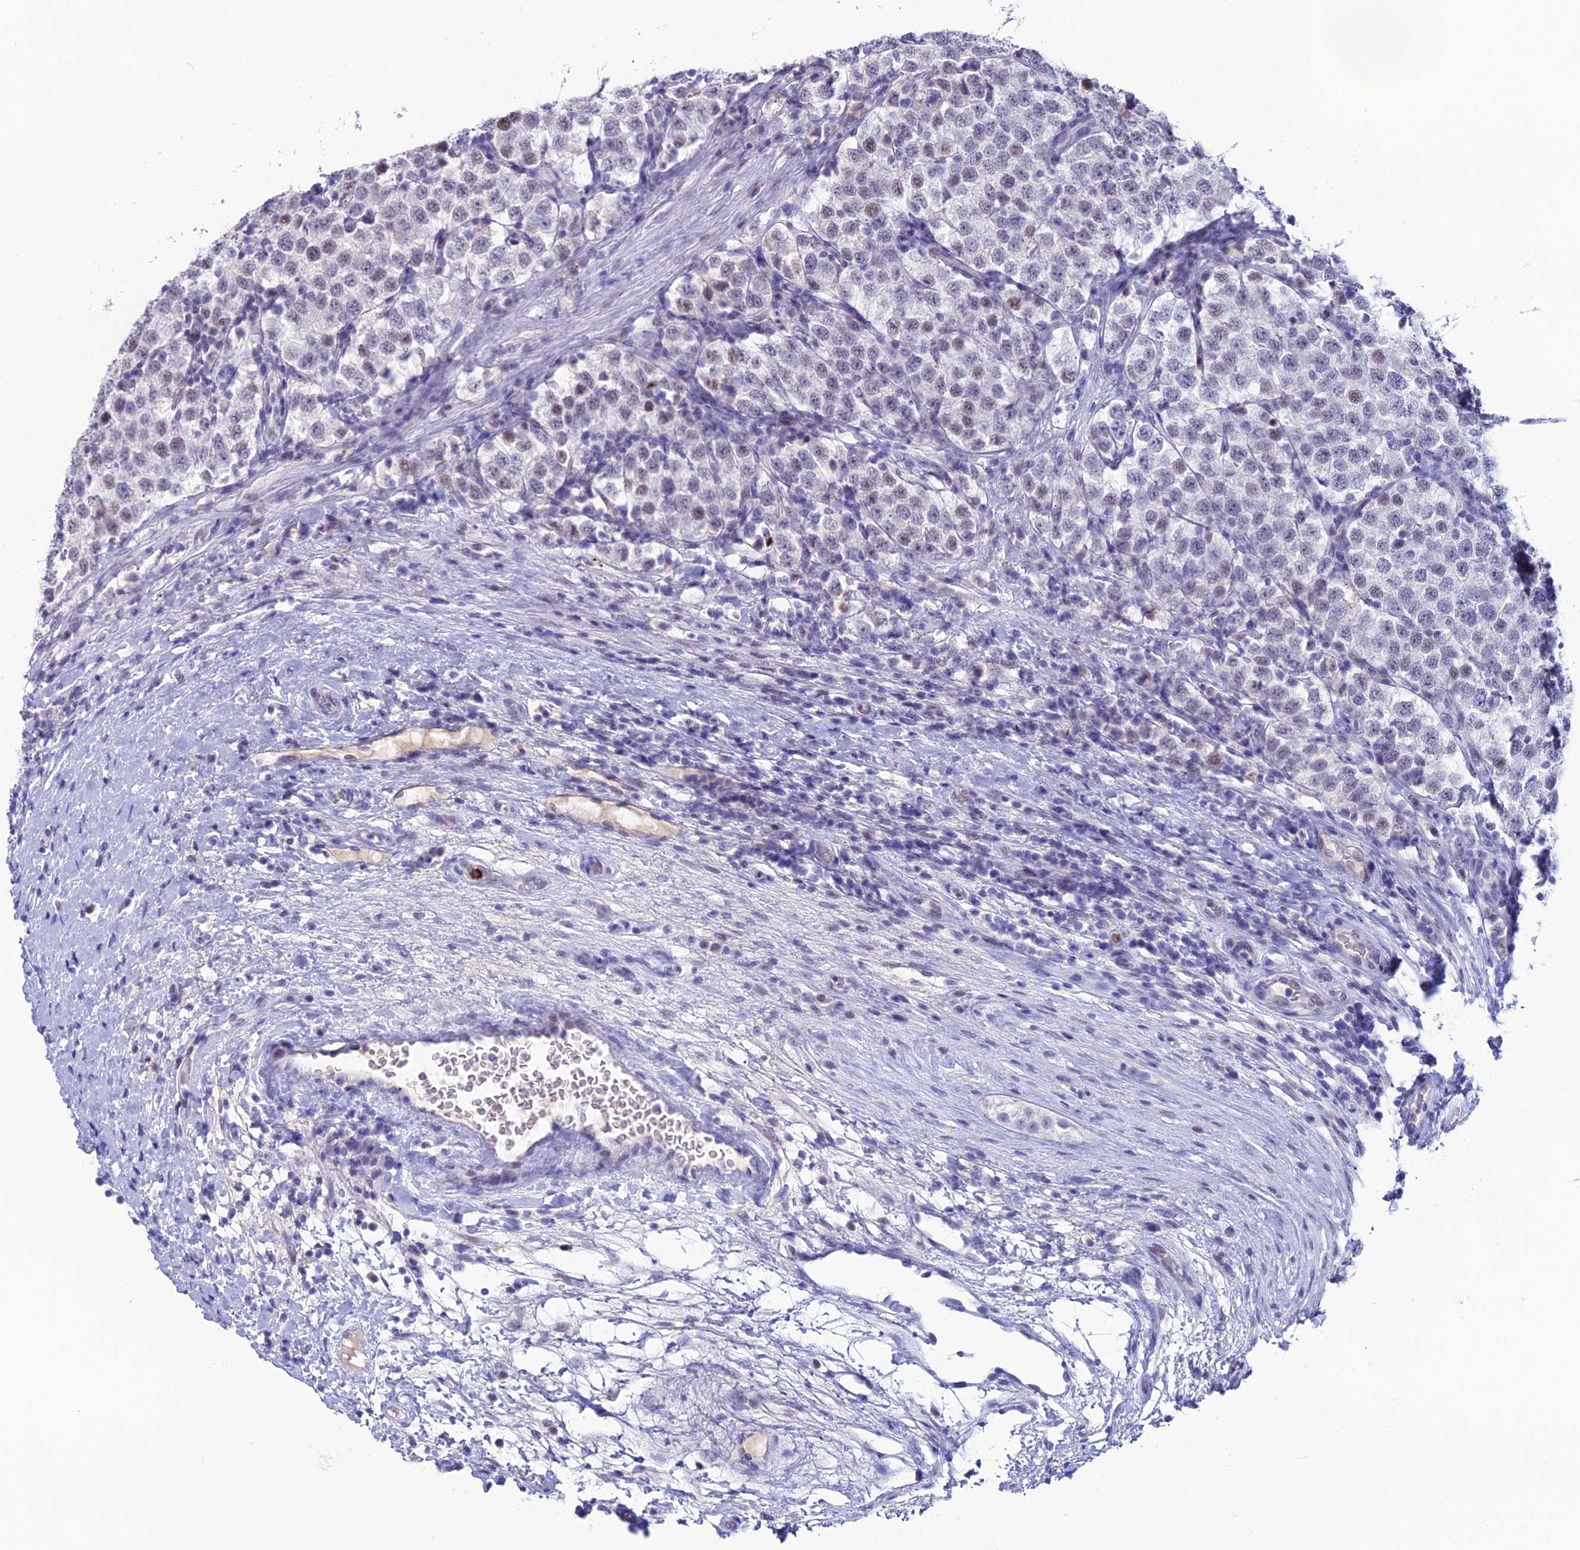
{"staining": {"intensity": "weak", "quantity": "<25%", "location": "nuclear"}, "tissue": "testis cancer", "cell_type": "Tumor cells", "image_type": "cancer", "snomed": [{"axis": "morphology", "description": "Seminoma, NOS"}, {"axis": "topography", "description": "Testis"}], "caption": "Histopathology image shows no protein positivity in tumor cells of testis cancer (seminoma) tissue.", "gene": "MFSD2B", "patient": {"sex": "male", "age": 34}}